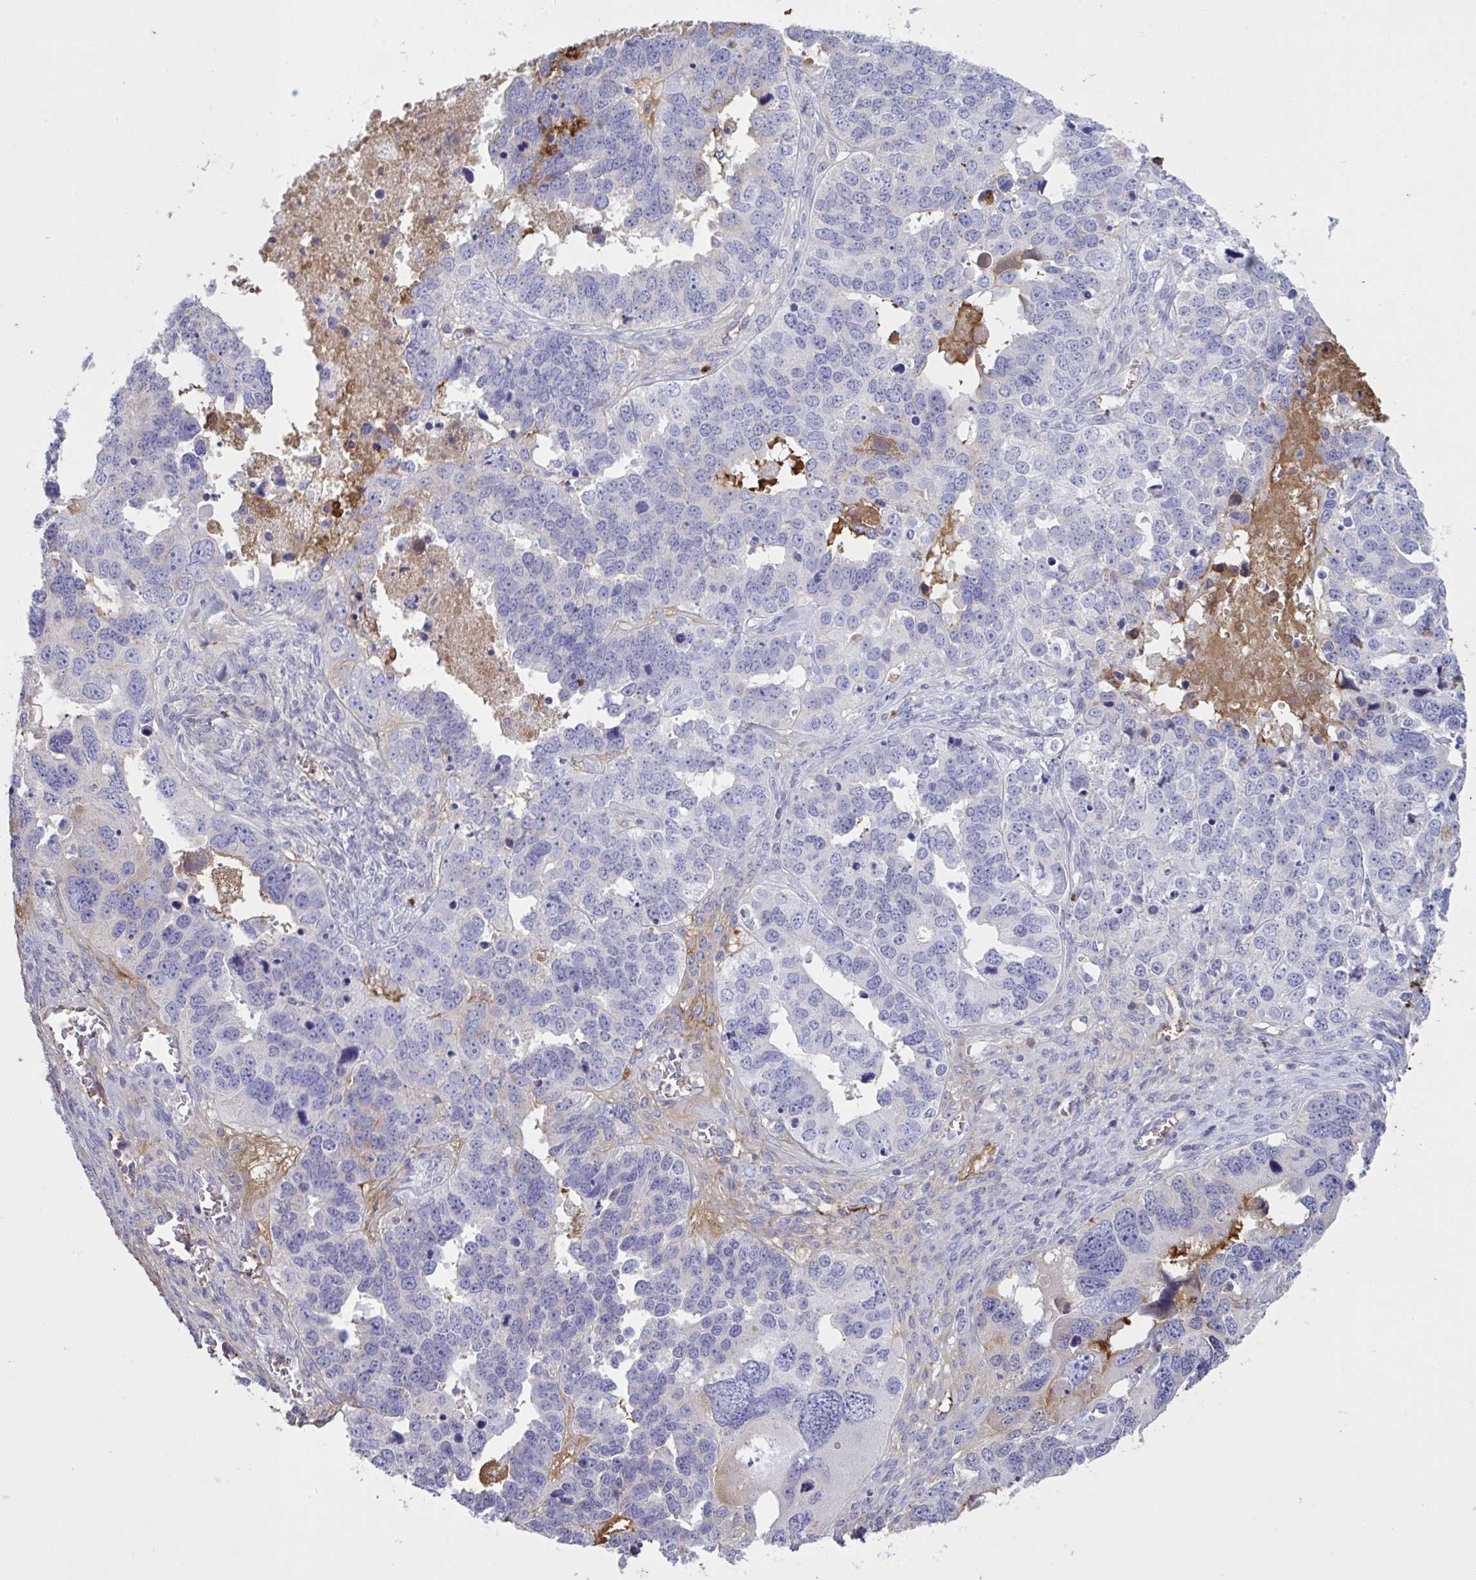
{"staining": {"intensity": "negative", "quantity": "none", "location": "none"}, "tissue": "ovarian cancer", "cell_type": "Tumor cells", "image_type": "cancer", "snomed": [{"axis": "morphology", "description": "Cystadenocarcinoma, serous, NOS"}, {"axis": "topography", "description": "Ovary"}], "caption": "A high-resolution histopathology image shows immunohistochemistry staining of ovarian cancer, which displays no significant expression in tumor cells.", "gene": "IL1R1", "patient": {"sex": "female", "age": 76}}